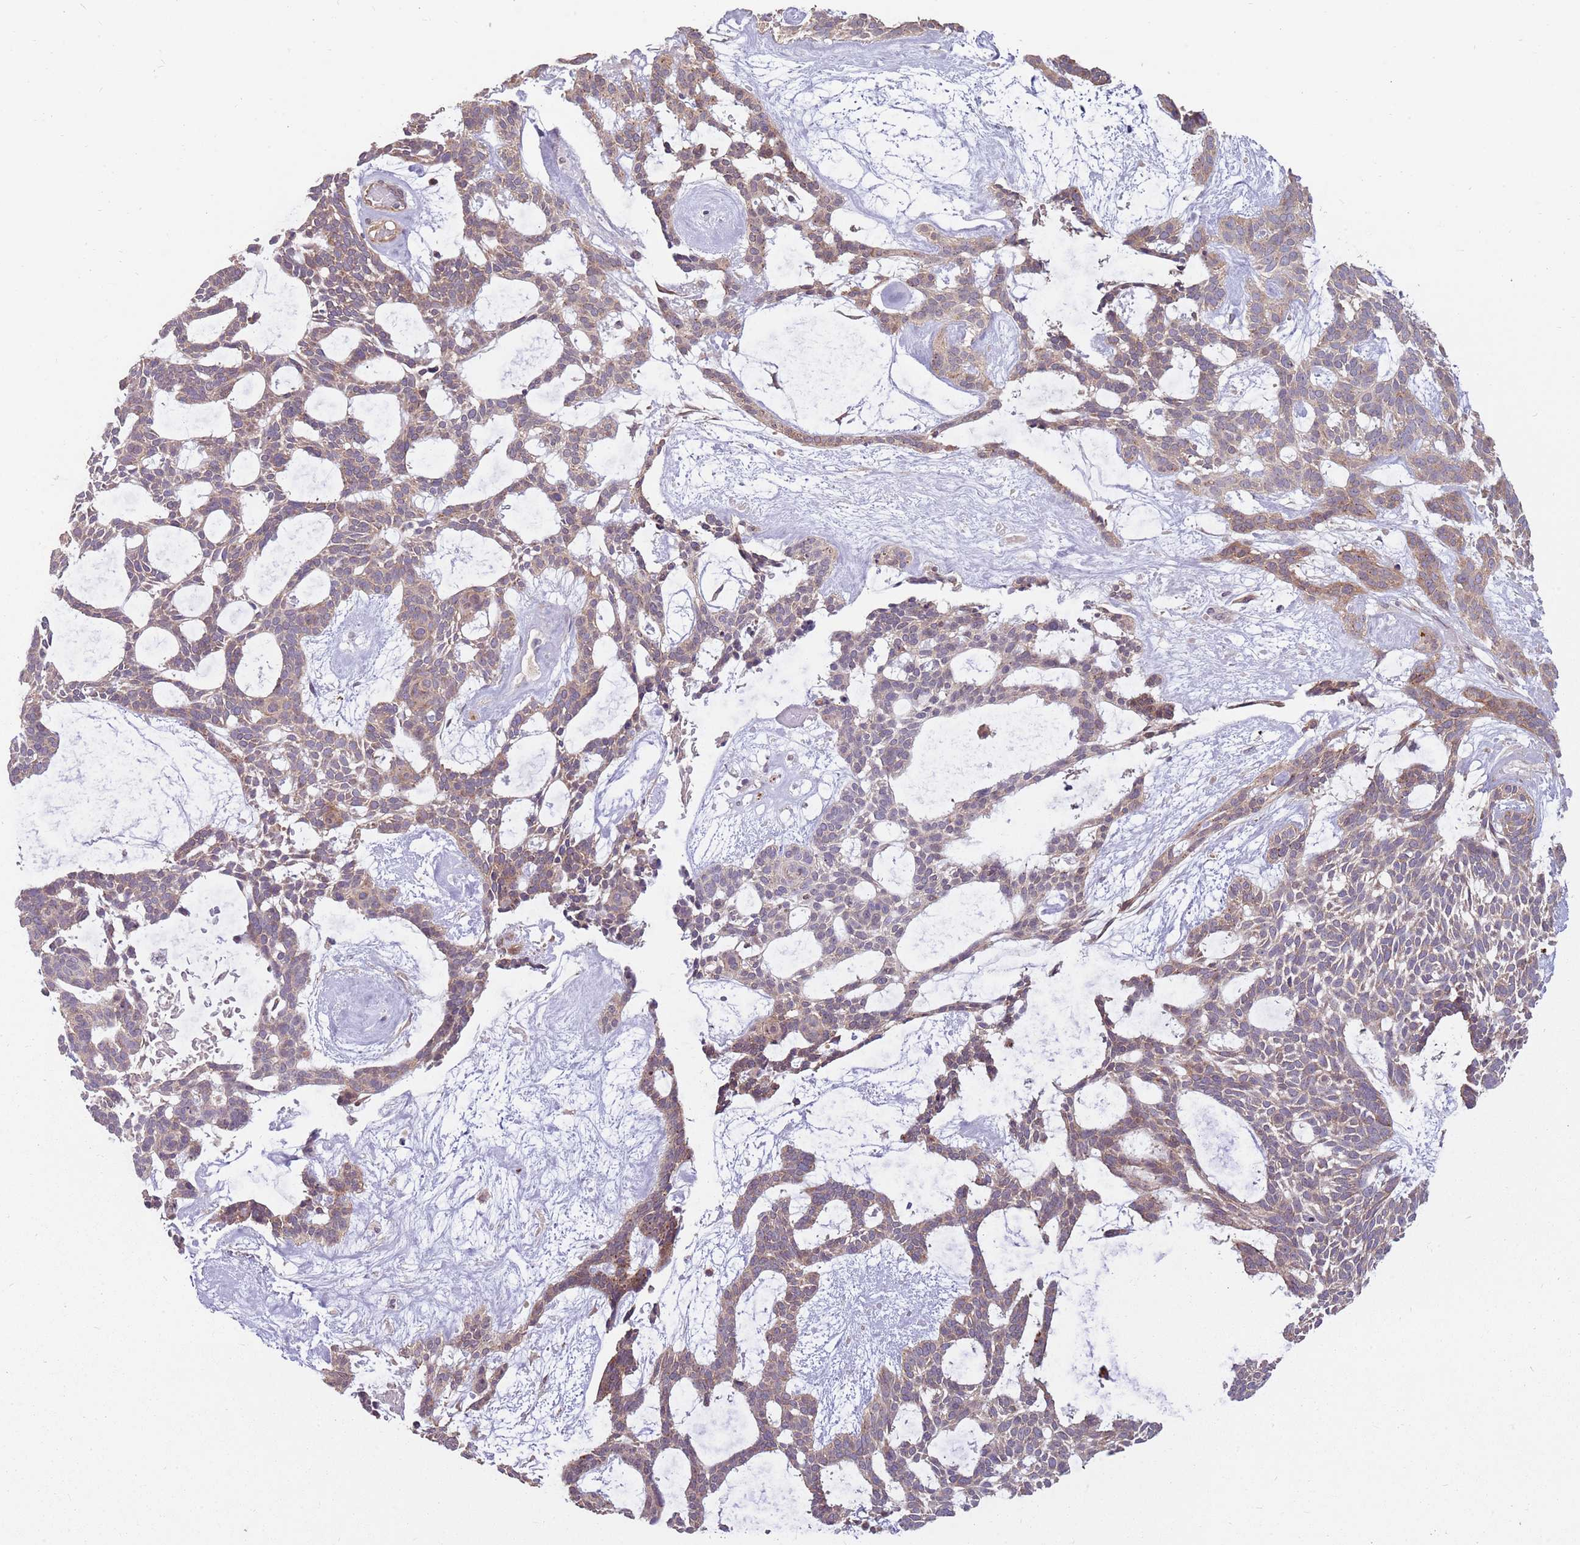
{"staining": {"intensity": "moderate", "quantity": "25%-75%", "location": "cytoplasmic/membranous"}, "tissue": "skin cancer", "cell_type": "Tumor cells", "image_type": "cancer", "snomed": [{"axis": "morphology", "description": "Basal cell carcinoma"}, {"axis": "topography", "description": "Skin"}], "caption": "DAB immunohistochemical staining of human skin cancer (basal cell carcinoma) exhibits moderate cytoplasmic/membranous protein positivity in about 25%-75% of tumor cells.", "gene": "SPATA31D1", "patient": {"sex": "male", "age": 61}}